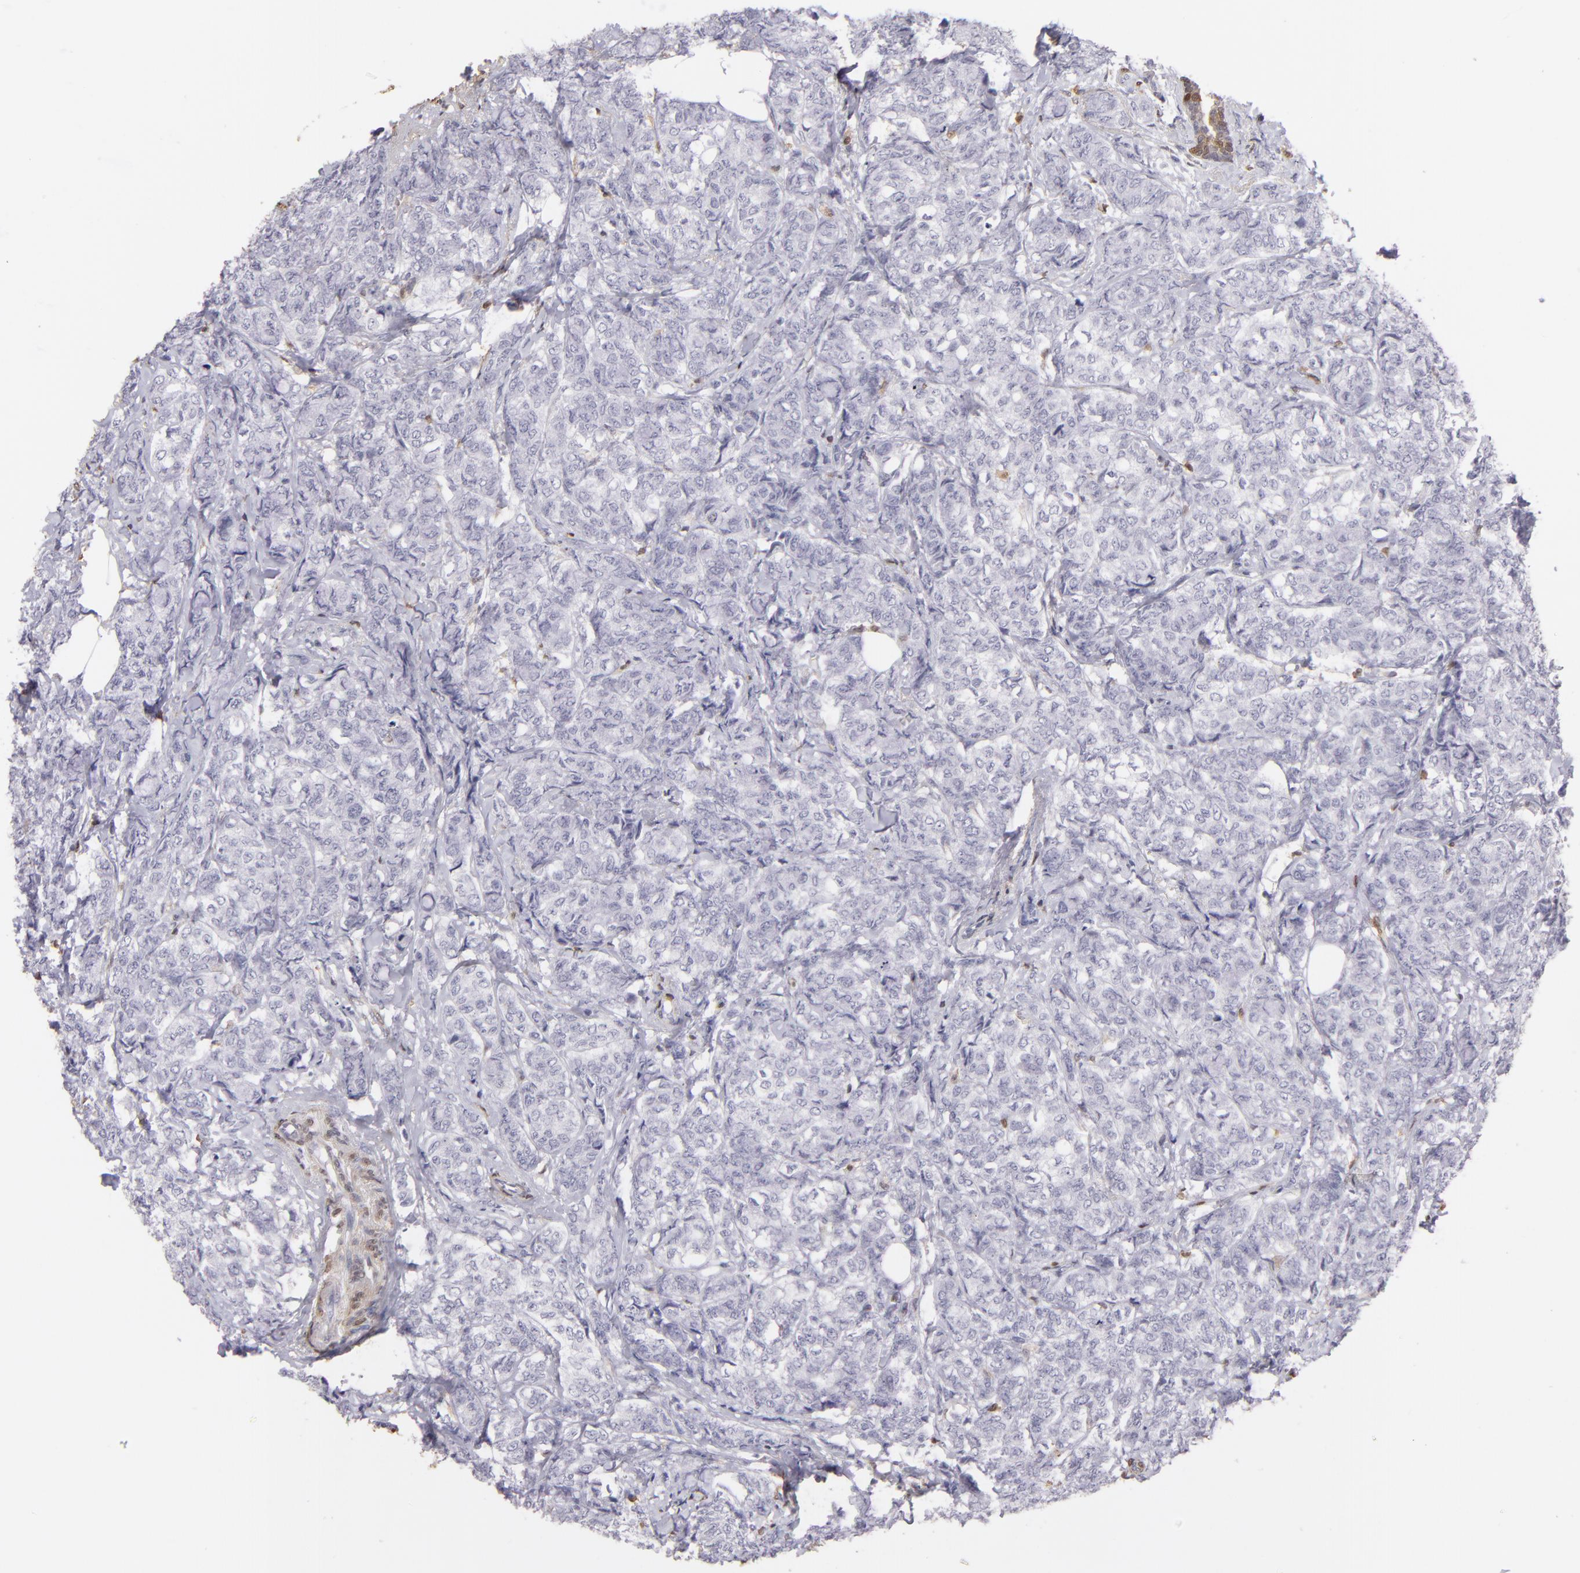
{"staining": {"intensity": "negative", "quantity": "none", "location": "none"}, "tissue": "breast cancer", "cell_type": "Tumor cells", "image_type": "cancer", "snomed": [{"axis": "morphology", "description": "Lobular carcinoma"}, {"axis": "topography", "description": "Breast"}], "caption": "A micrograph of breast cancer (lobular carcinoma) stained for a protein displays no brown staining in tumor cells.", "gene": "S100A2", "patient": {"sex": "female", "age": 60}}